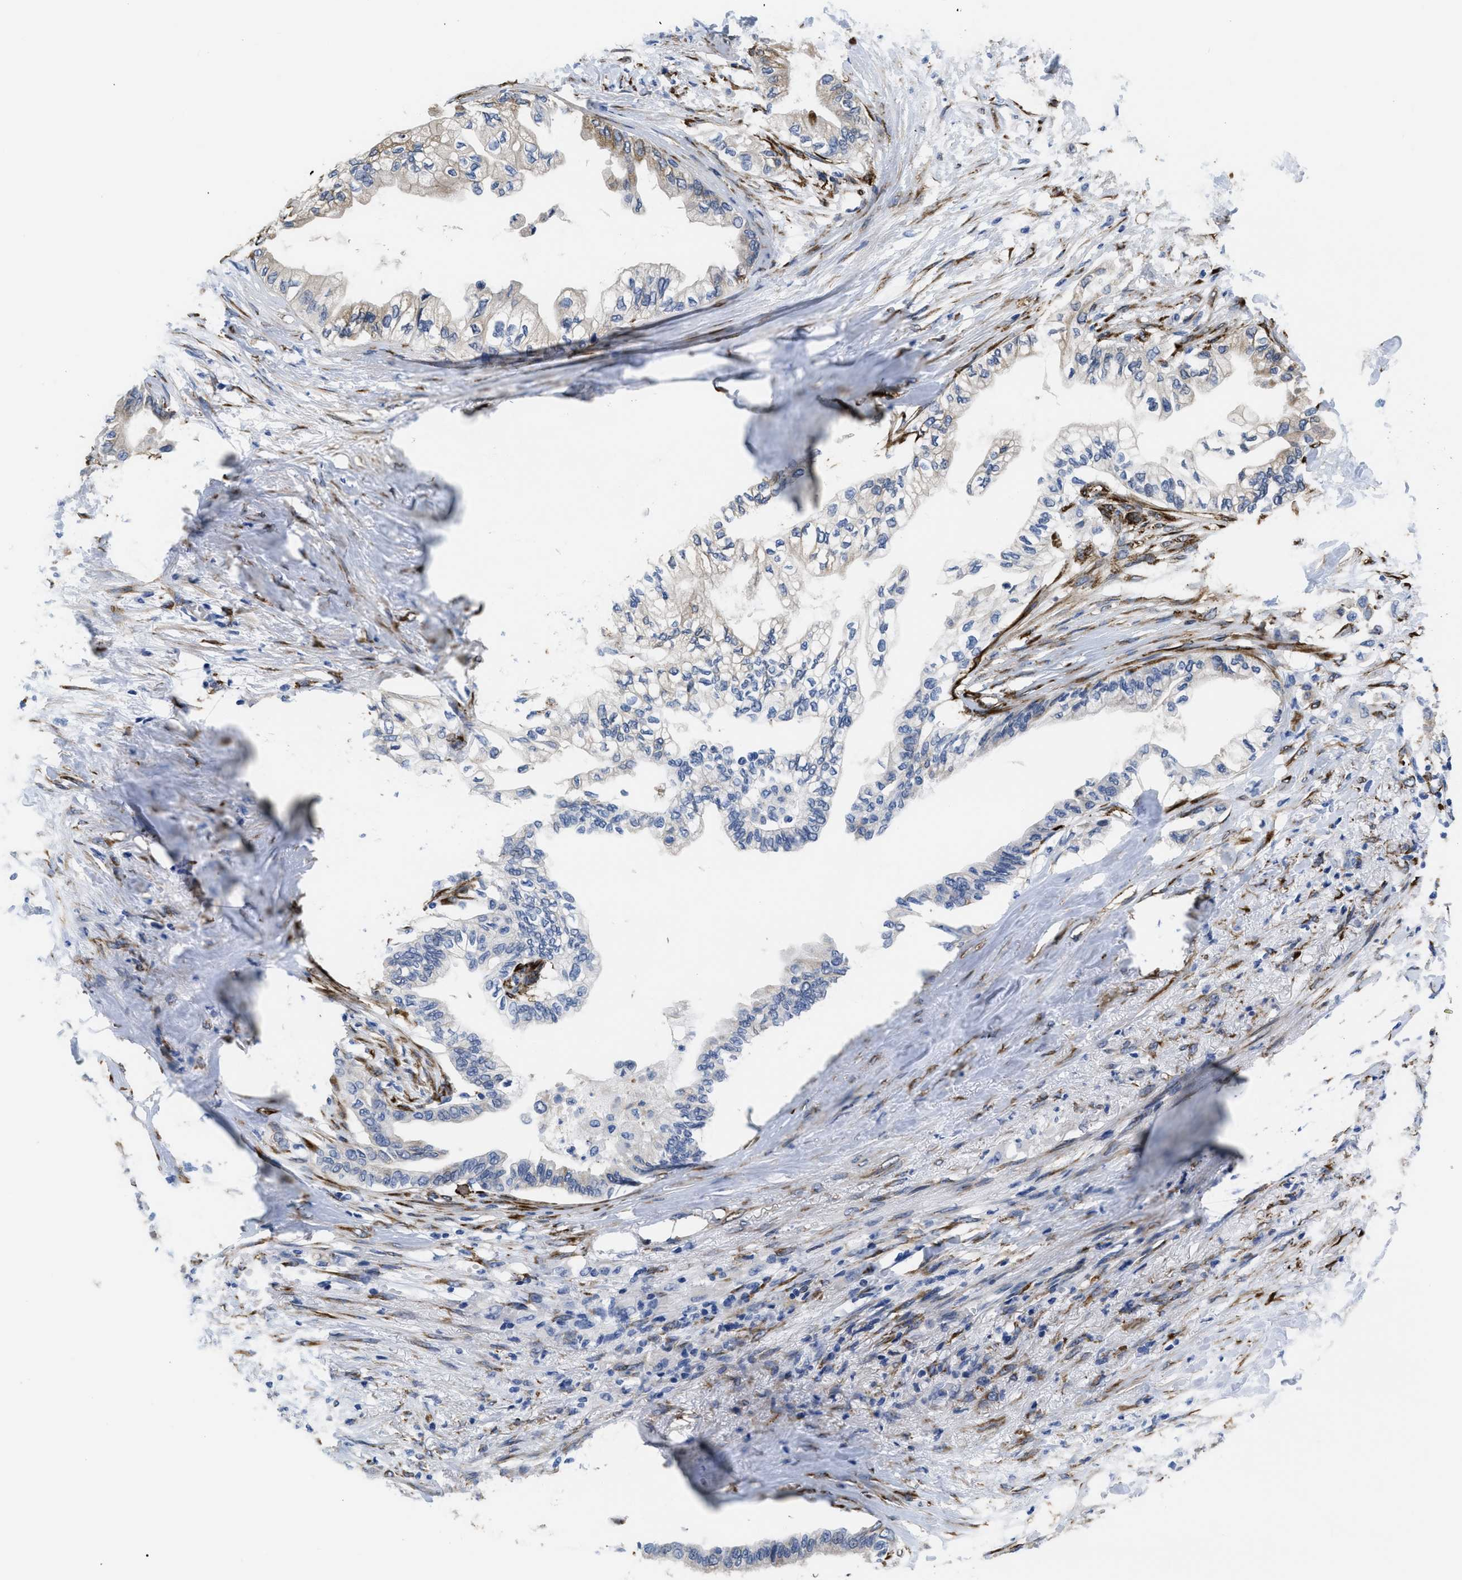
{"staining": {"intensity": "negative", "quantity": "none", "location": "none"}, "tissue": "pancreatic cancer", "cell_type": "Tumor cells", "image_type": "cancer", "snomed": [{"axis": "morphology", "description": "Normal tissue, NOS"}, {"axis": "morphology", "description": "Adenocarcinoma, NOS"}, {"axis": "topography", "description": "Pancreas"}, {"axis": "topography", "description": "Duodenum"}], "caption": "Pancreatic adenocarcinoma stained for a protein using immunohistochemistry (IHC) displays no expression tumor cells.", "gene": "SQLE", "patient": {"sex": "female", "age": 60}}